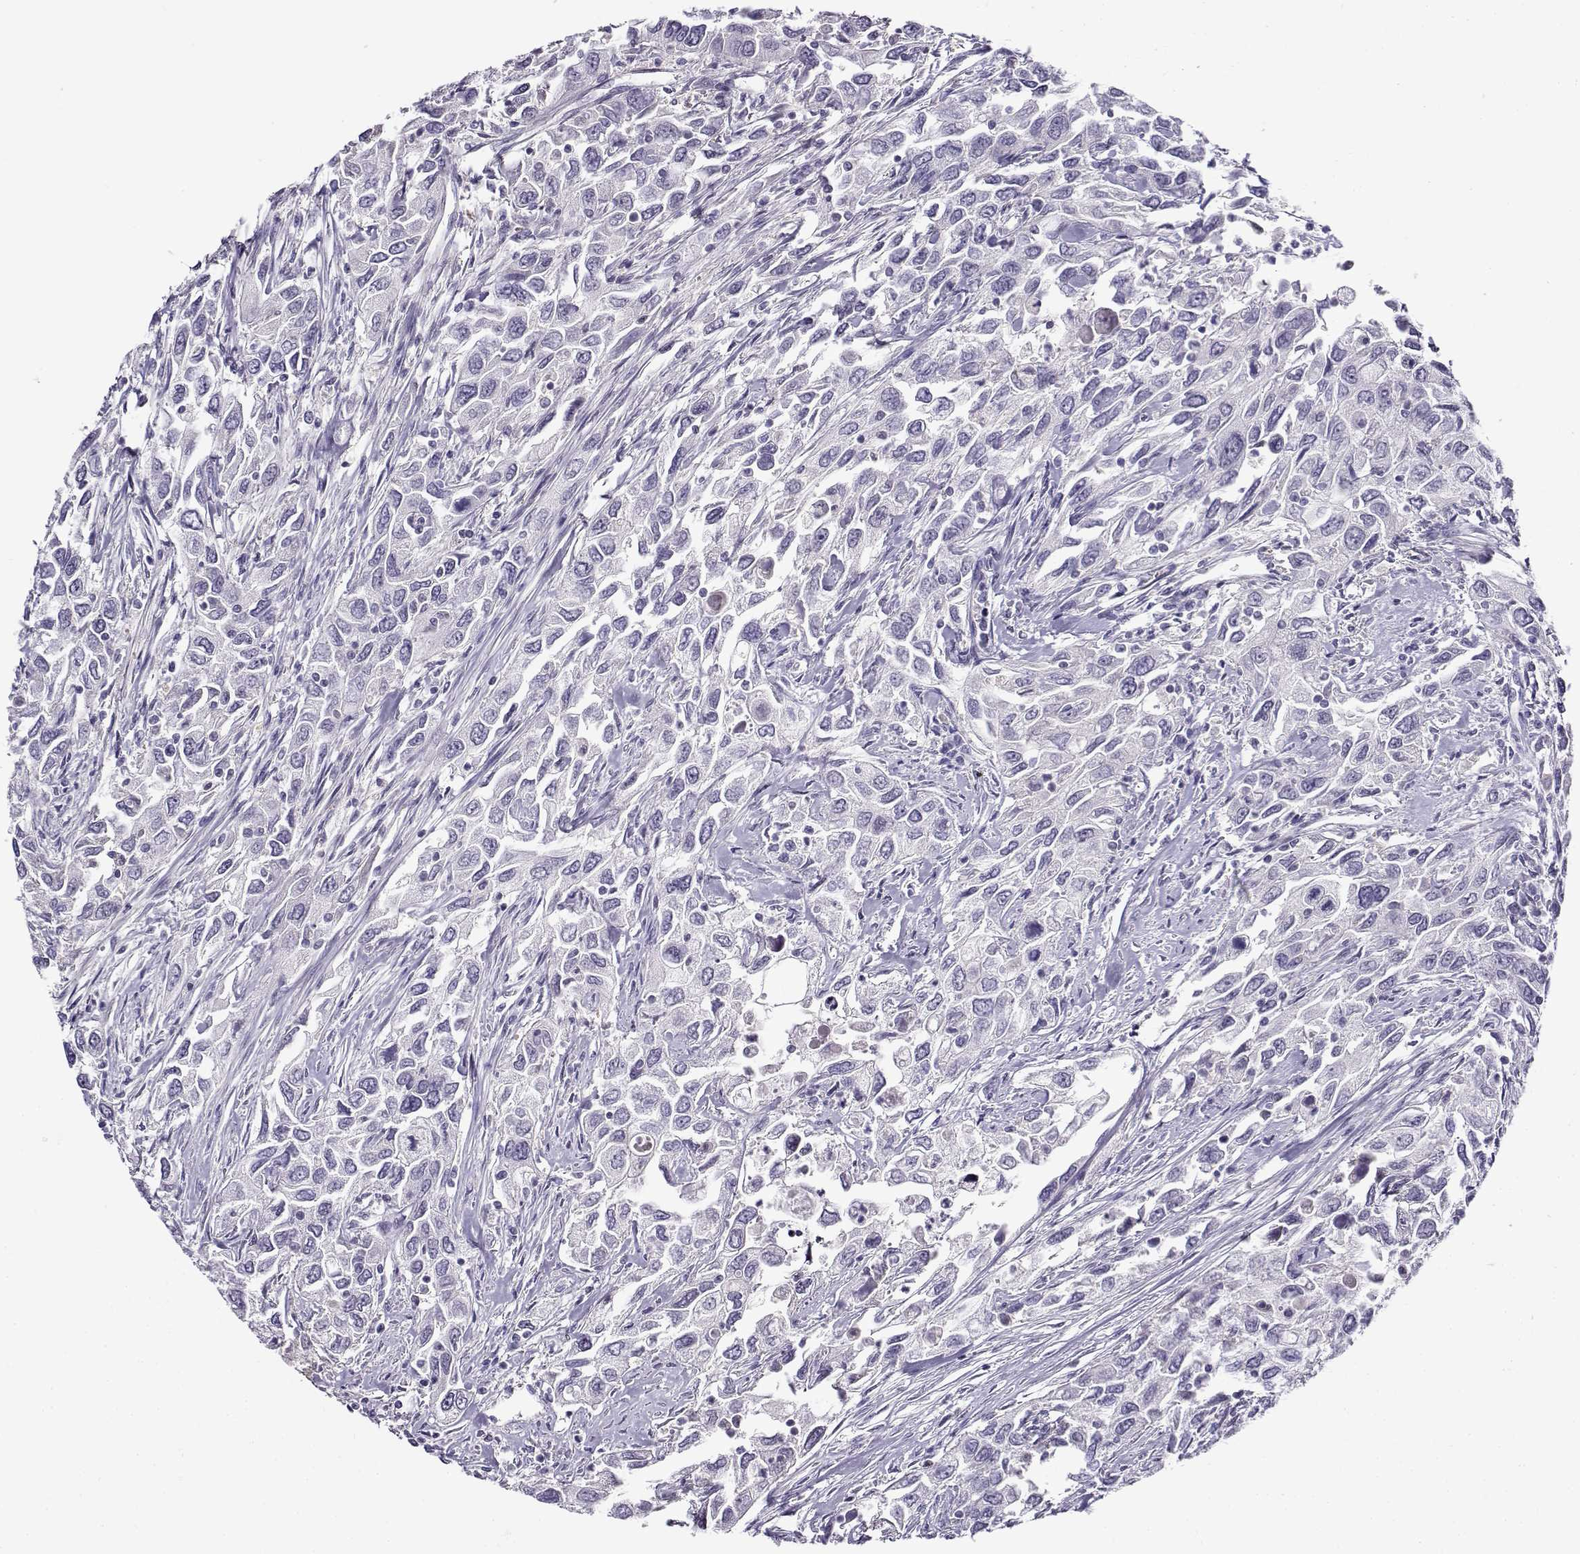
{"staining": {"intensity": "negative", "quantity": "none", "location": "none"}, "tissue": "urothelial cancer", "cell_type": "Tumor cells", "image_type": "cancer", "snomed": [{"axis": "morphology", "description": "Urothelial carcinoma, High grade"}, {"axis": "topography", "description": "Urinary bladder"}], "caption": "This is an IHC micrograph of urothelial cancer. There is no positivity in tumor cells.", "gene": "FEZF1", "patient": {"sex": "male", "age": 76}}